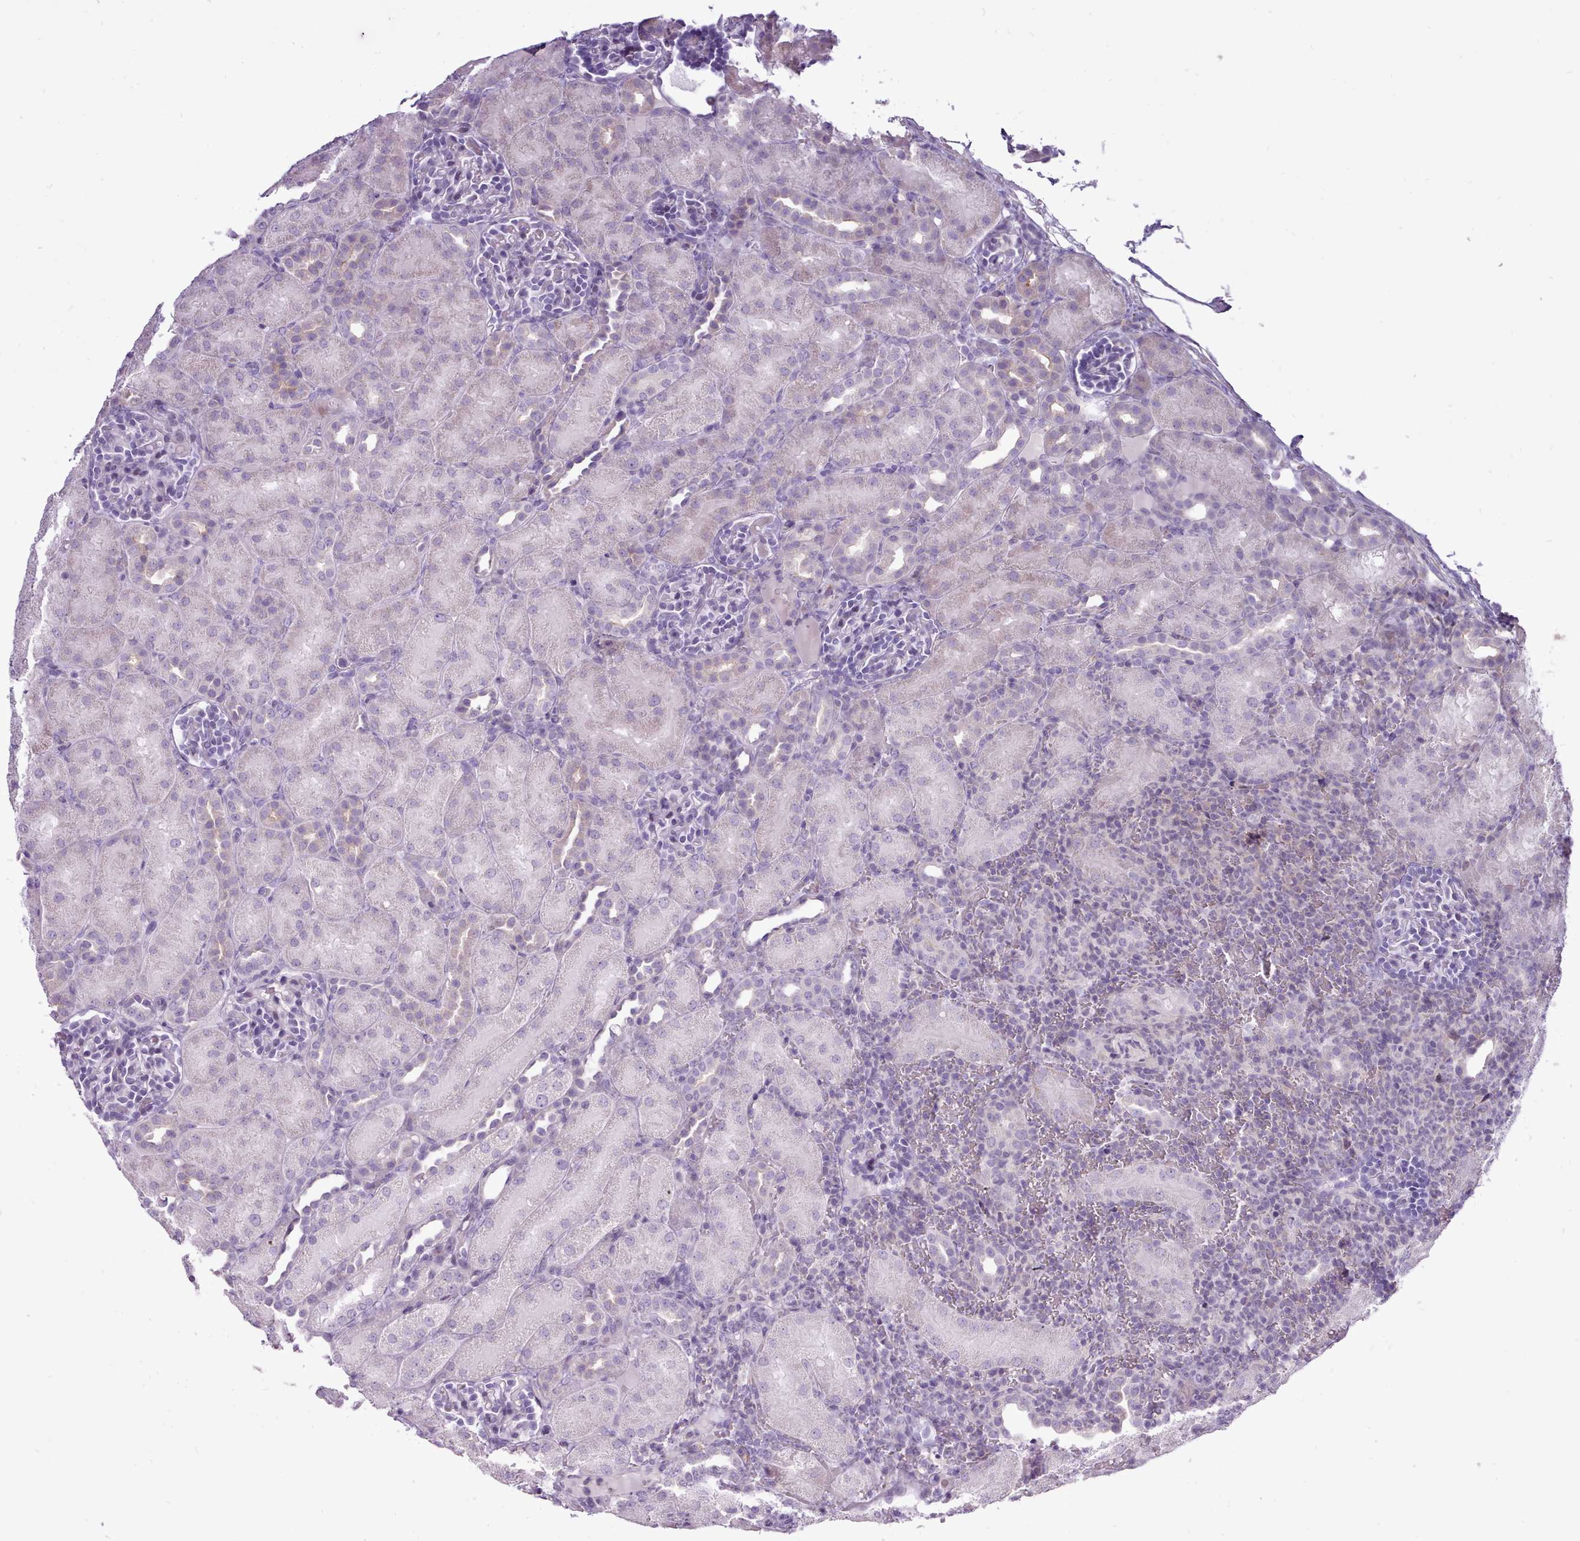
{"staining": {"intensity": "negative", "quantity": "none", "location": "none"}, "tissue": "kidney", "cell_type": "Cells in glomeruli", "image_type": "normal", "snomed": [{"axis": "morphology", "description": "Normal tissue, NOS"}, {"axis": "topography", "description": "Kidney"}], "caption": "Immunohistochemistry of unremarkable human kidney exhibits no positivity in cells in glomeruli. (DAB immunohistochemistry (IHC), high magnification).", "gene": "BDKRB2", "patient": {"sex": "male", "age": 1}}